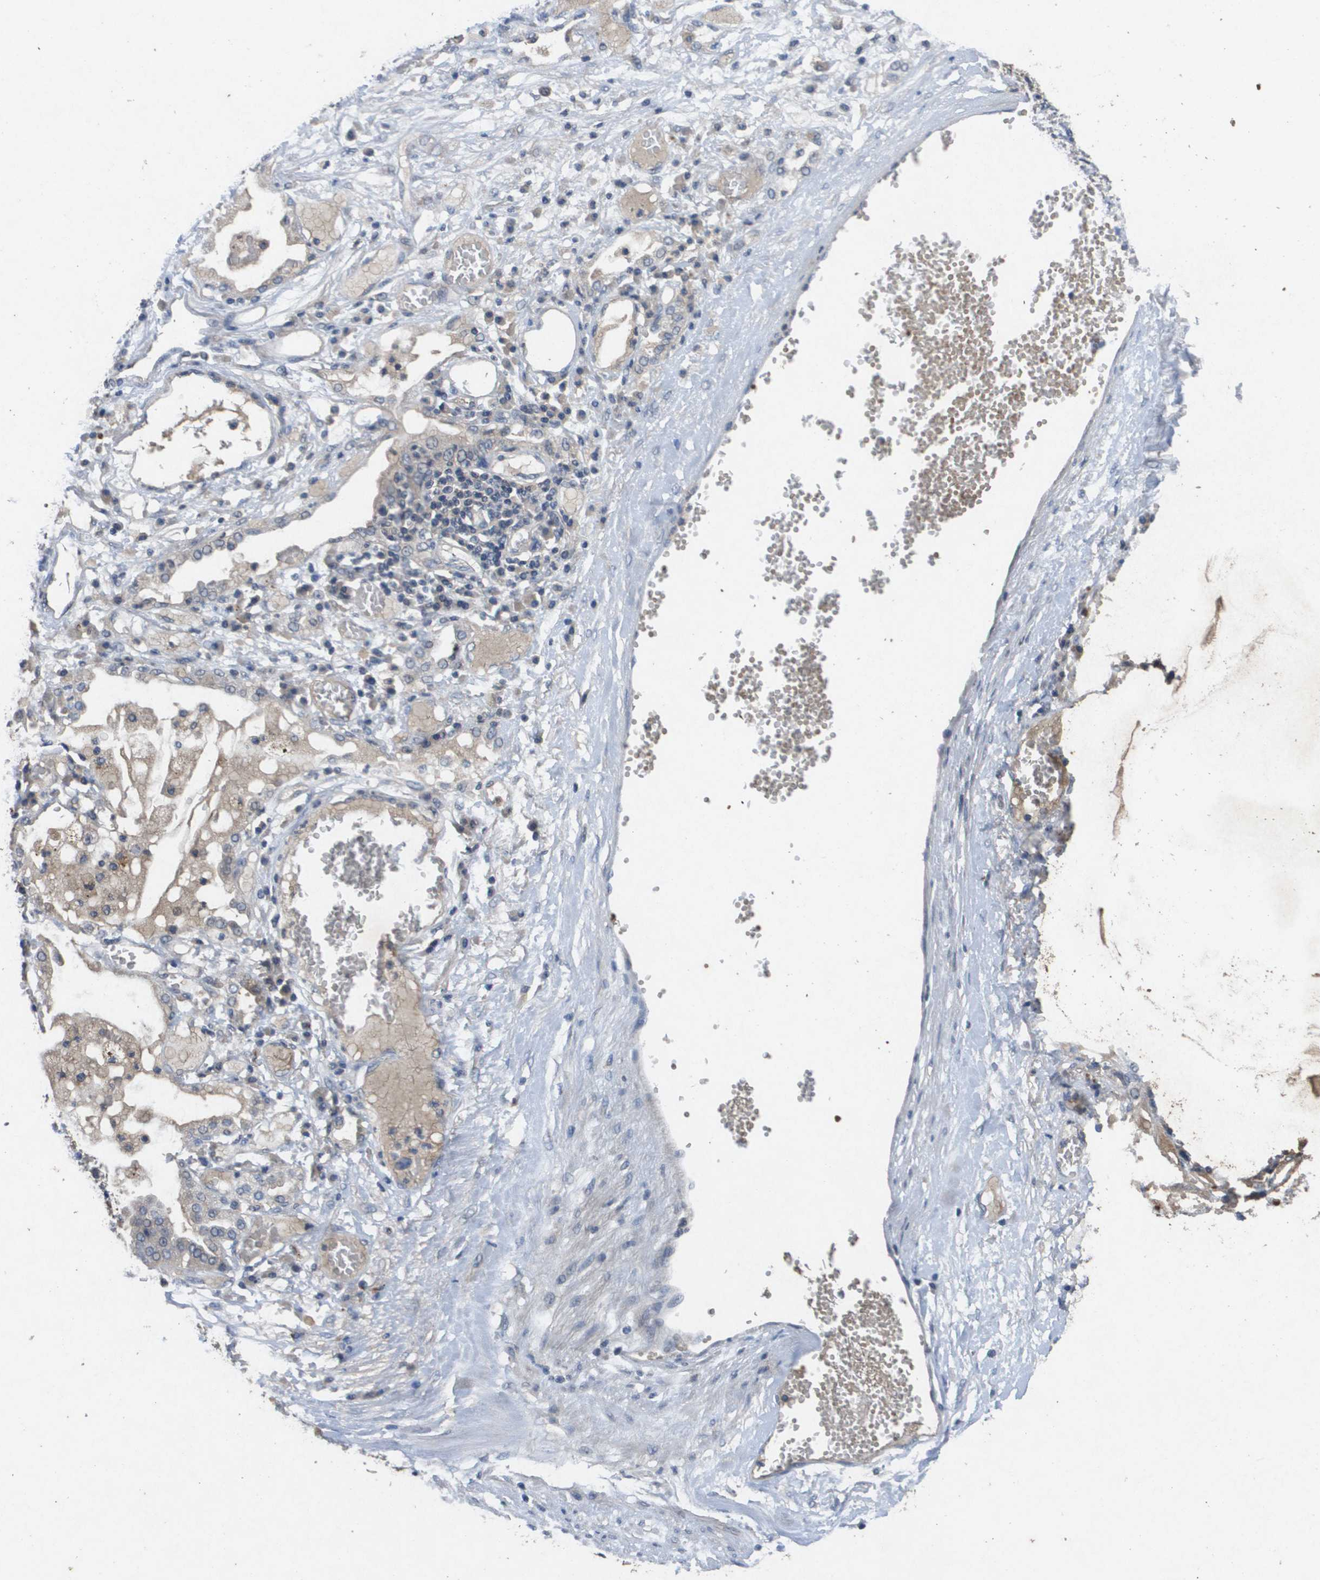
{"staining": {"intensity": "weak", "quantity": "<25%", "location": "cytoplasmic/membranous"}, "tissue": "lung cancer", "cell_type": "Tumor cells", "image_type": "cancer", "snomed": [{"axis": "morphology", "description": "Squamous cell carcinoma, NOS"}, {"axis": "topography", "description": "Lung"}], "caption": "The immunohistochemistry (IHC) photomicrograph has no significant staining in tumor cells of squamous cell carcinoma (lung) tissue.", "gene": "PROC", "patient": {"sex": "male", "age": 71}}